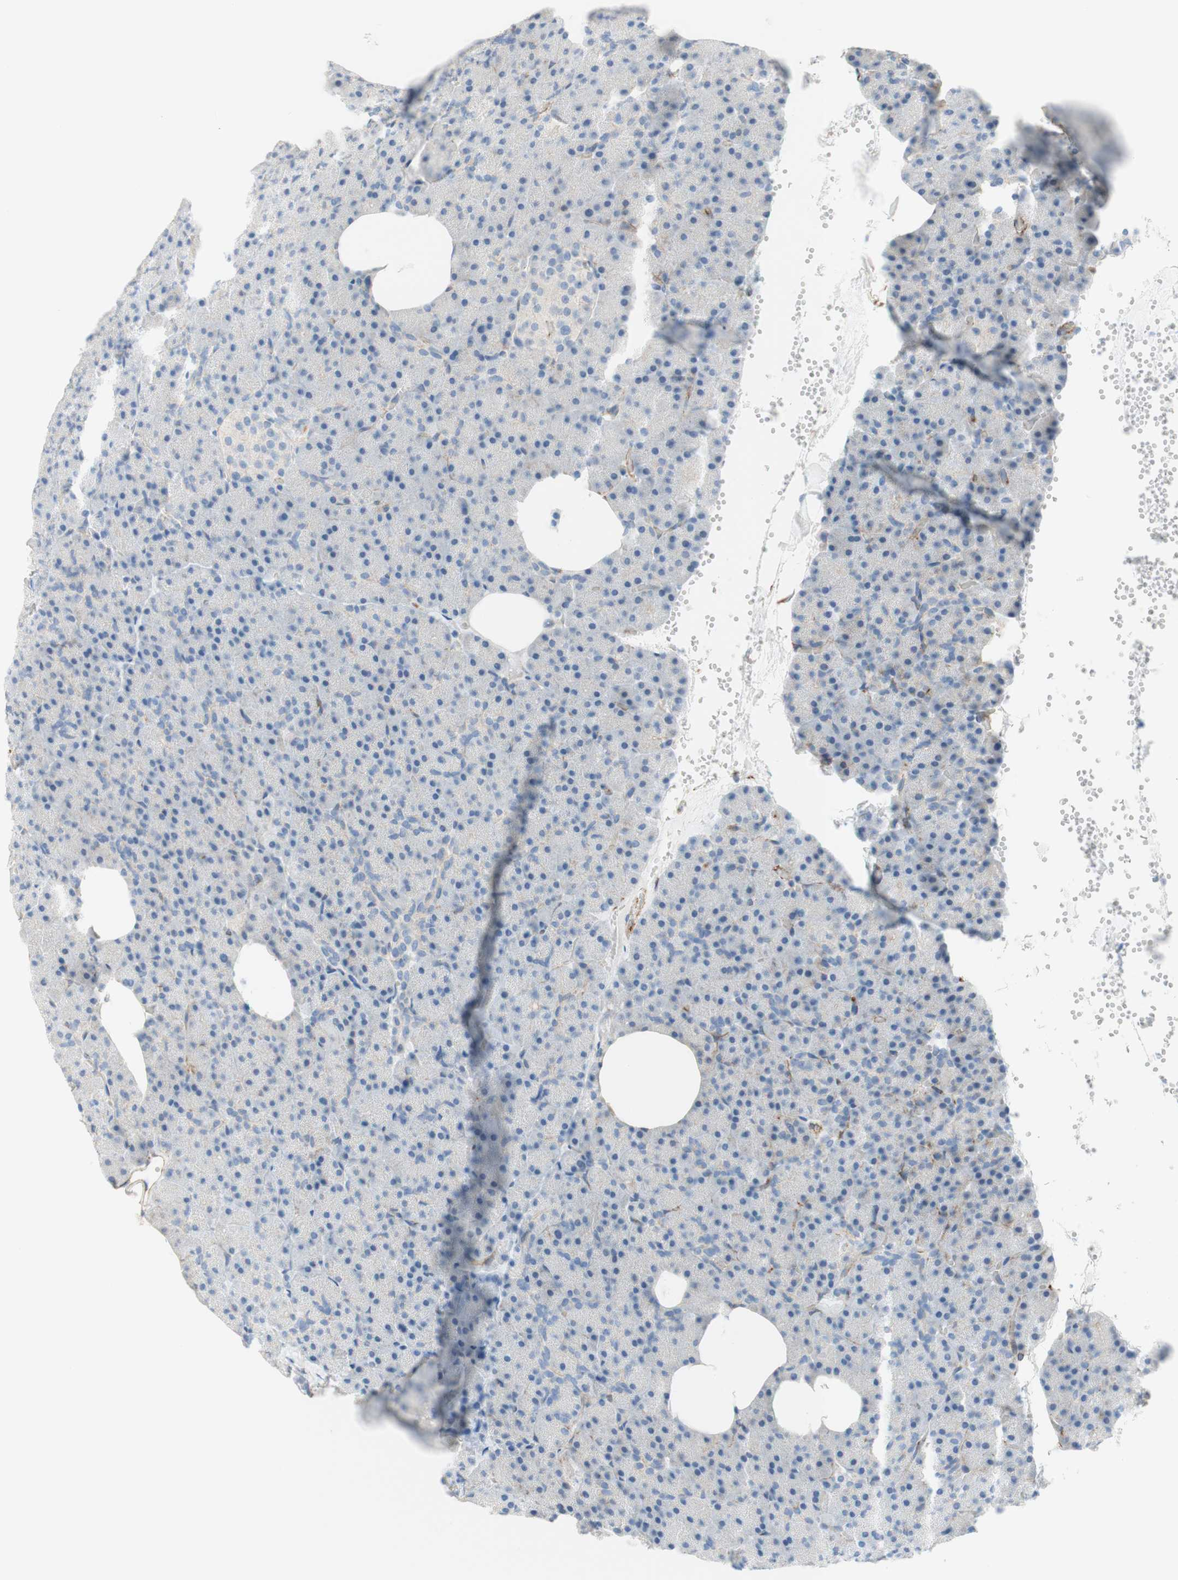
{"staining": {"intensity": "negative", "quantity": "none", "location": "none"}, "tissue": "pancreas", "cell_type": "Exocrine glandular cells", "image_type": "normal", "snomed": [{"axis": "morphology", "description": "Normal tissue, NOS"}, {"axis": "topography", "description": "Pancreas"}], "caption": "Immunohistochemical staining of benign human pancreas exhibits no significant staining in exocrine glandular cells. Nuclei are stained in blue.", "gene": "POU2AF1", "patient": {"sex": "female", "age": 35}}